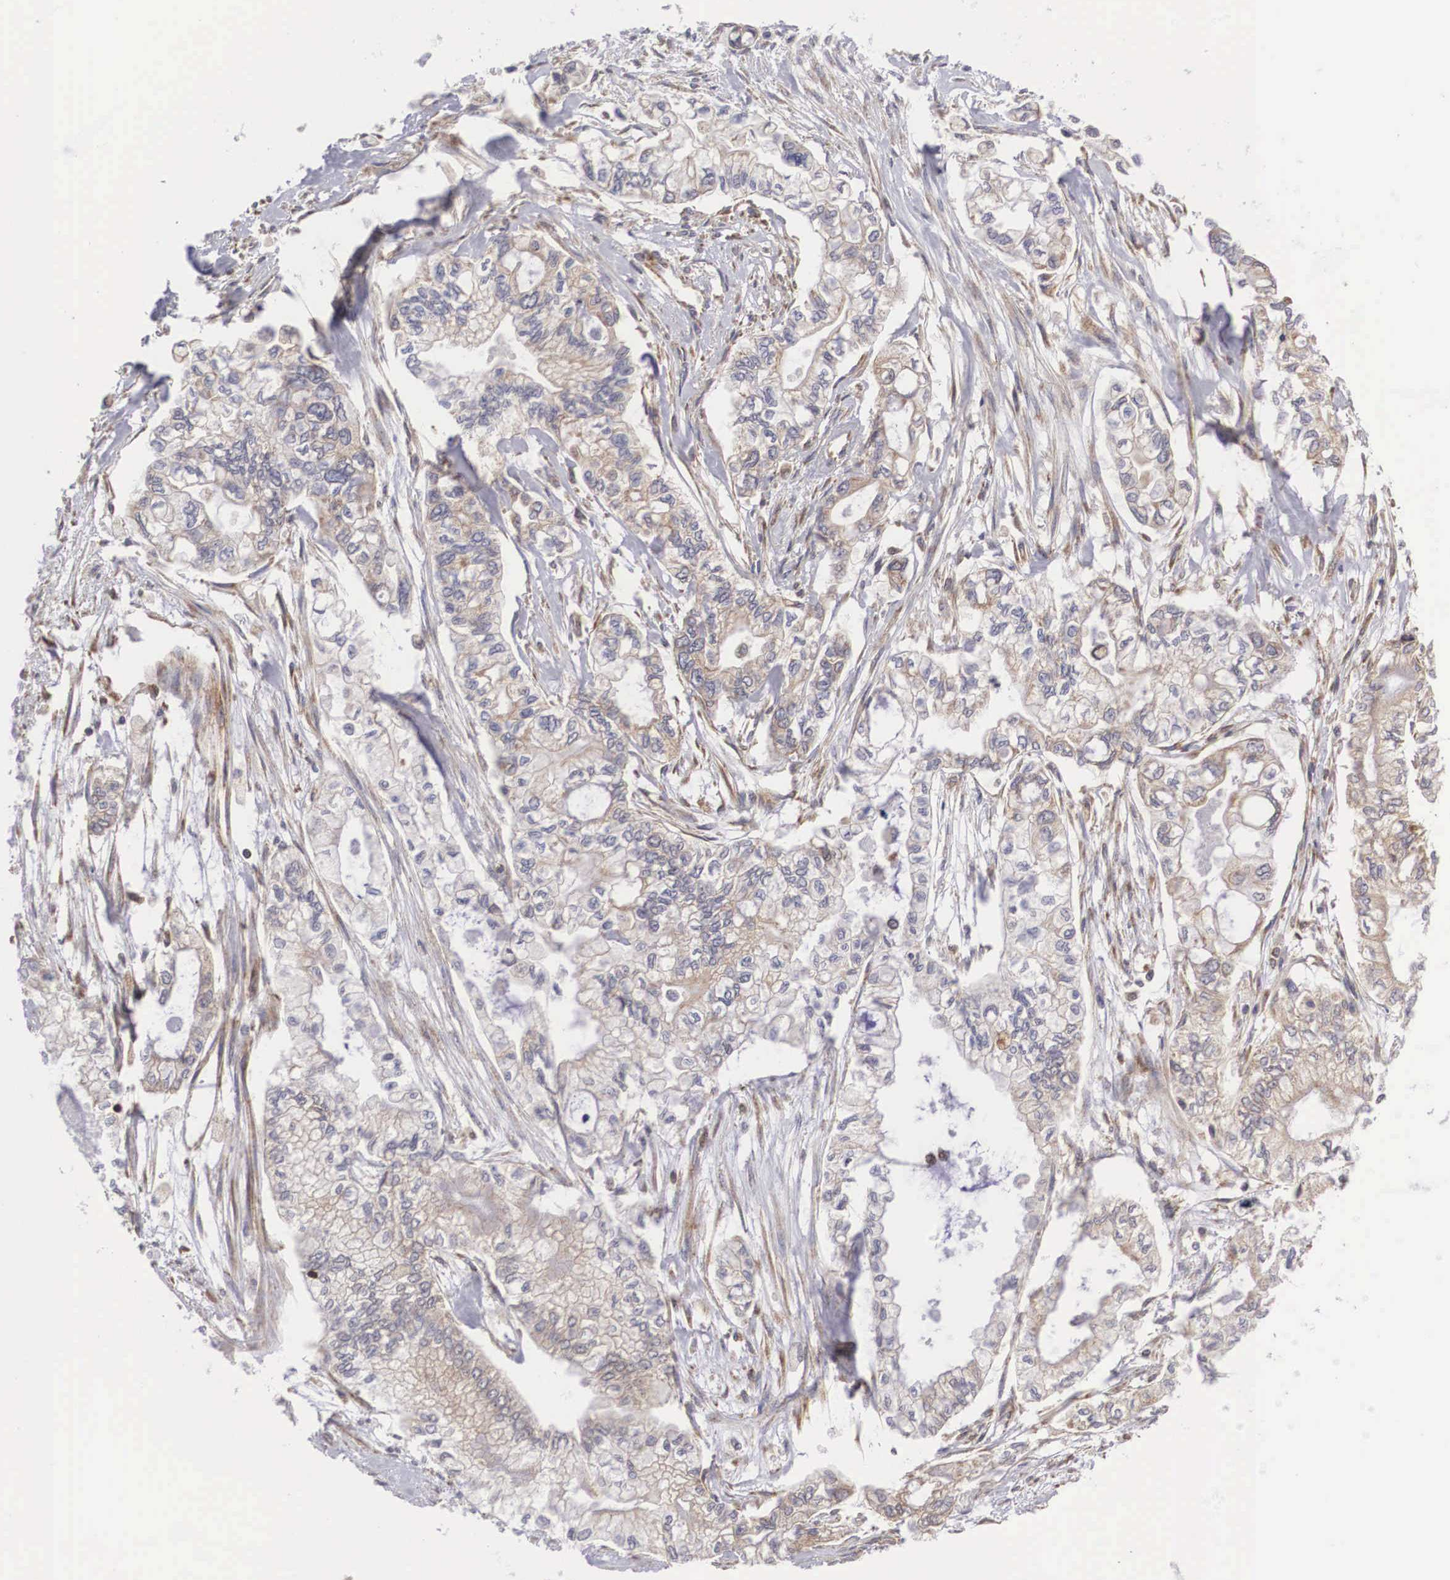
{"staining": {"intensity": "weak", "quantity": ">75%", "location": "cytoplasmic/membranous"}, "tissue": "pancreatic cancer", "cell_type": "Tumor cells", "image_type": "cancer", "snomed": [{"axis": "morphology", "description": "Adenocarcinoma, NOS"}, {"axis": "topography", "description": "Pancreas"}], "caption": "Weak cytoplasmic/membranous protein expression is identified in about >75% of tumor cells in pancreatic cancer.", "gene": "DHRS1", "patient": {"sex": "male", "age": 79}}